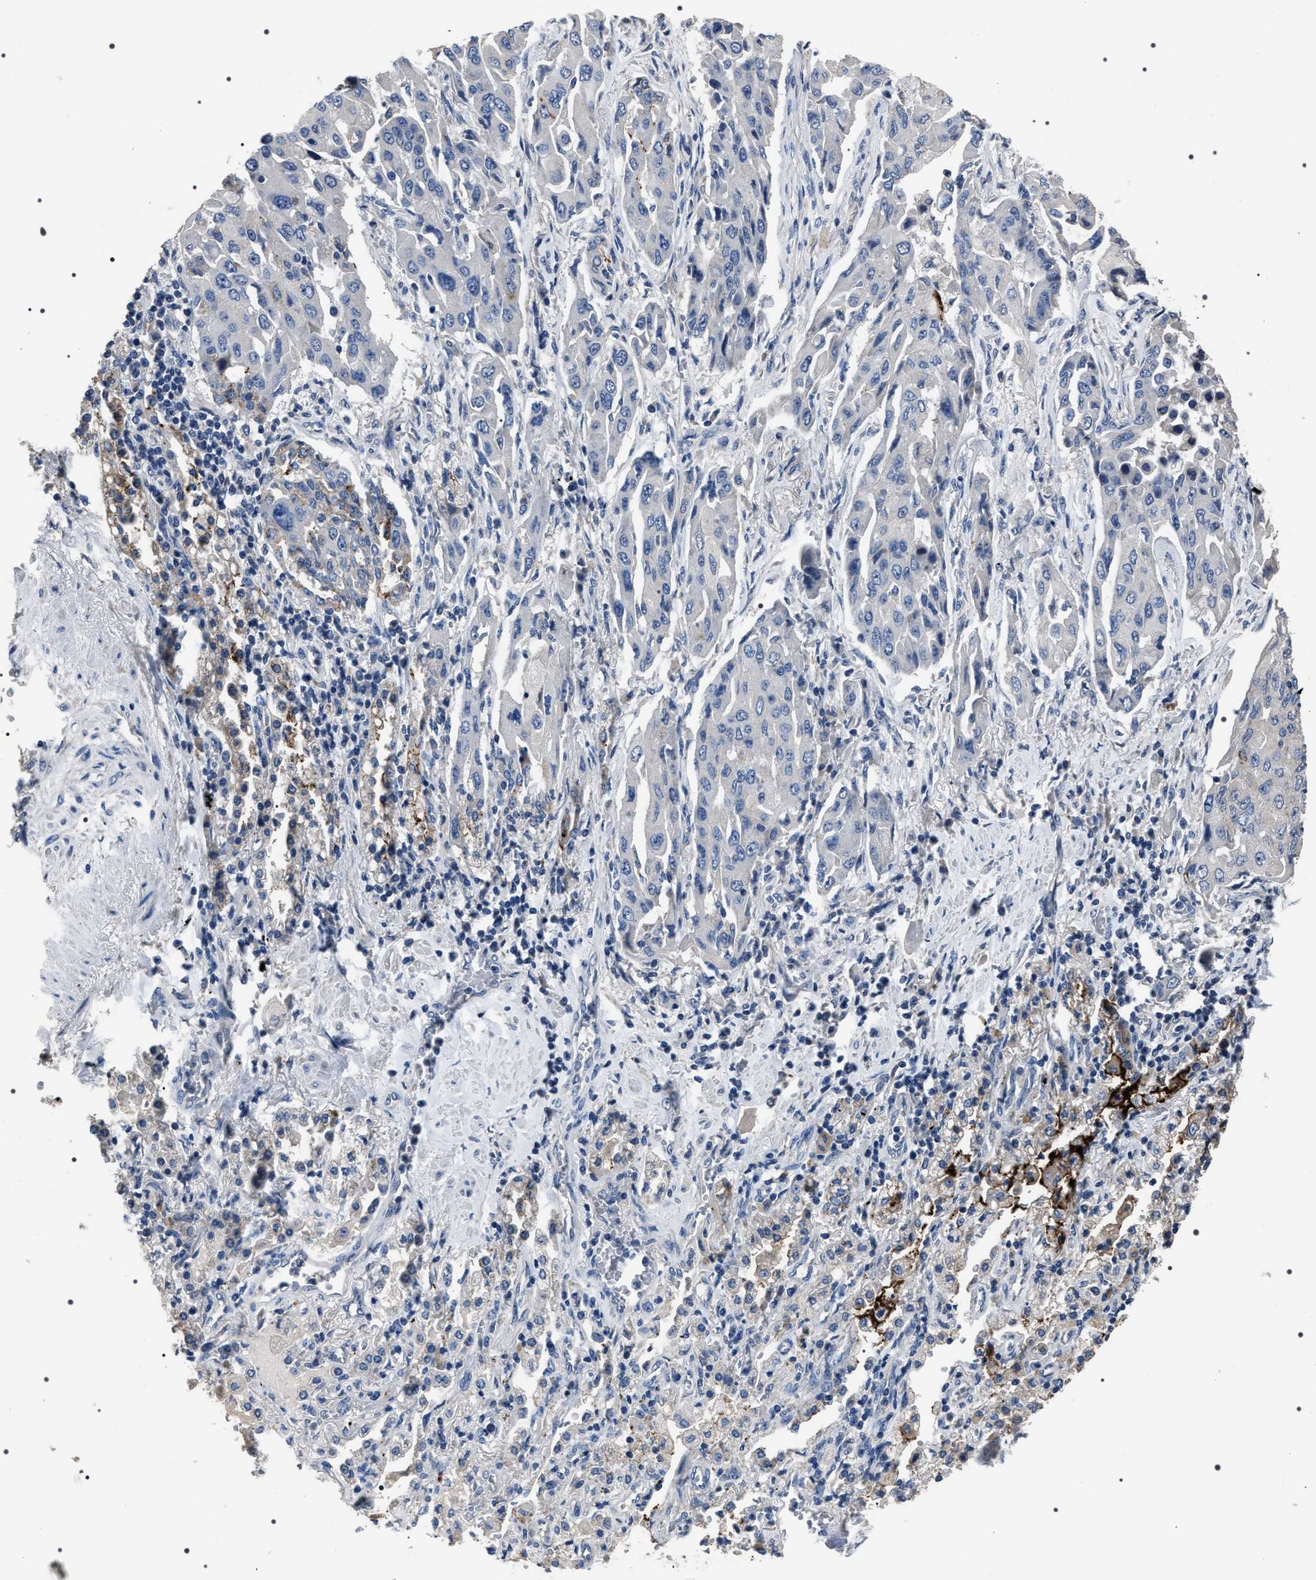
{"staining": {"intensity": "negative", "quantity": "none", "location": "none"}, "tissue": "lung cancer", "cell_type": "Tumor cells", "image_type": "cancer", "snomed": [{"axis": "morphology", "description": "Adenocarcinoma, NOS"}, {"axis": "topography", "description": "Lung"}], "caption": "Human lung adenocarcinoma stained for a protein using IHC exhibits no expression in tumor cells.", "gene": "TRIM54", "patient": {"sex": "female", "age": 65}}